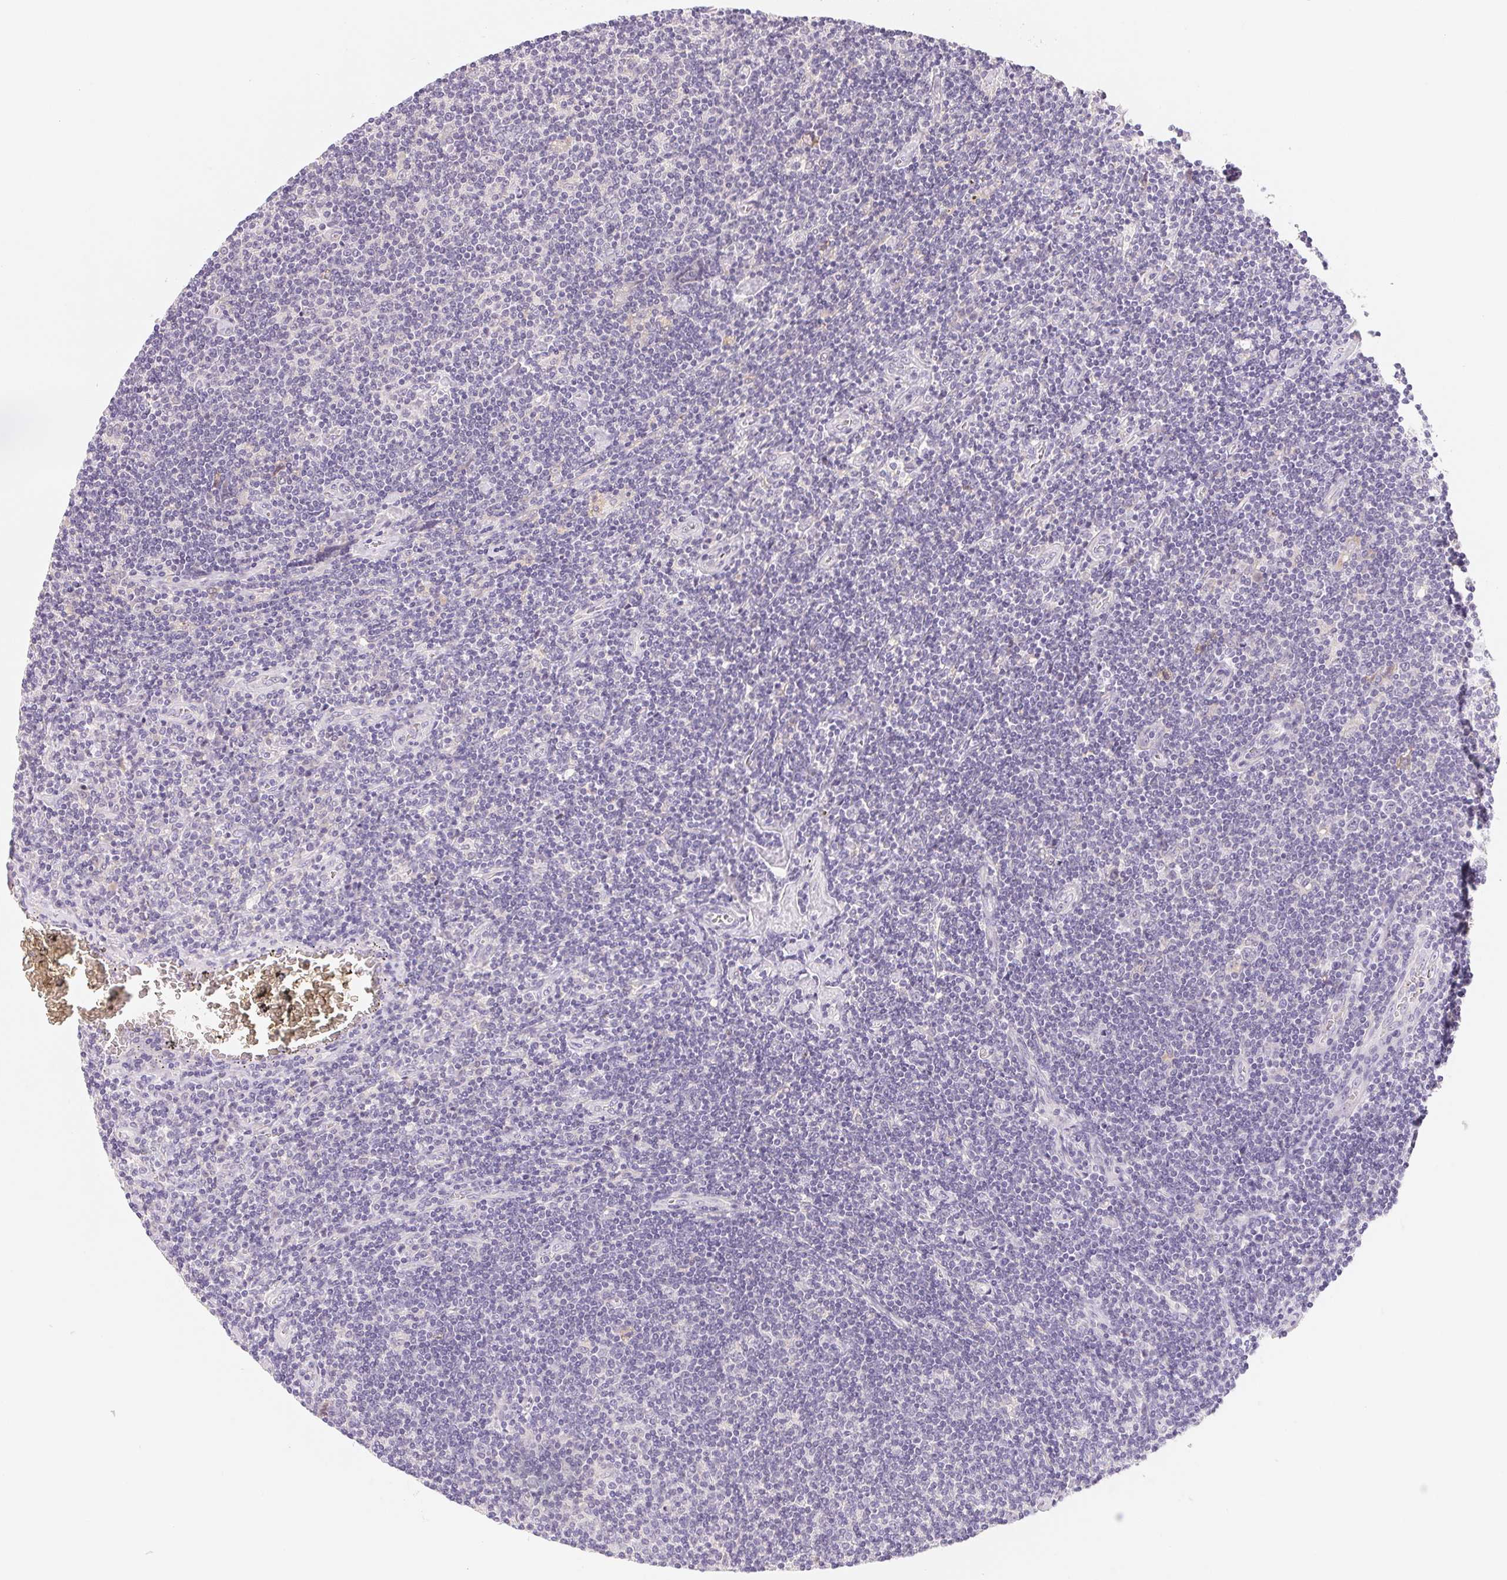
{"staining": {"intensity": "negative", "quantity": "none", "location": "none"}, "tissue": "lymphoma", "cell_type": "Tumor cells", "image_type": "cancer", "snomed": [{"axis": "morphology", "description": "Hodgkin's disease, NOS"}, {"axis": "topography", "description": "Lymph node"}], "caption": "Tumor cells show no significant positivity in lymphoma. Nuclei are stained in blue.", "gene": "MCOLN3", "patient": {"sex": "male", "age": 40}}